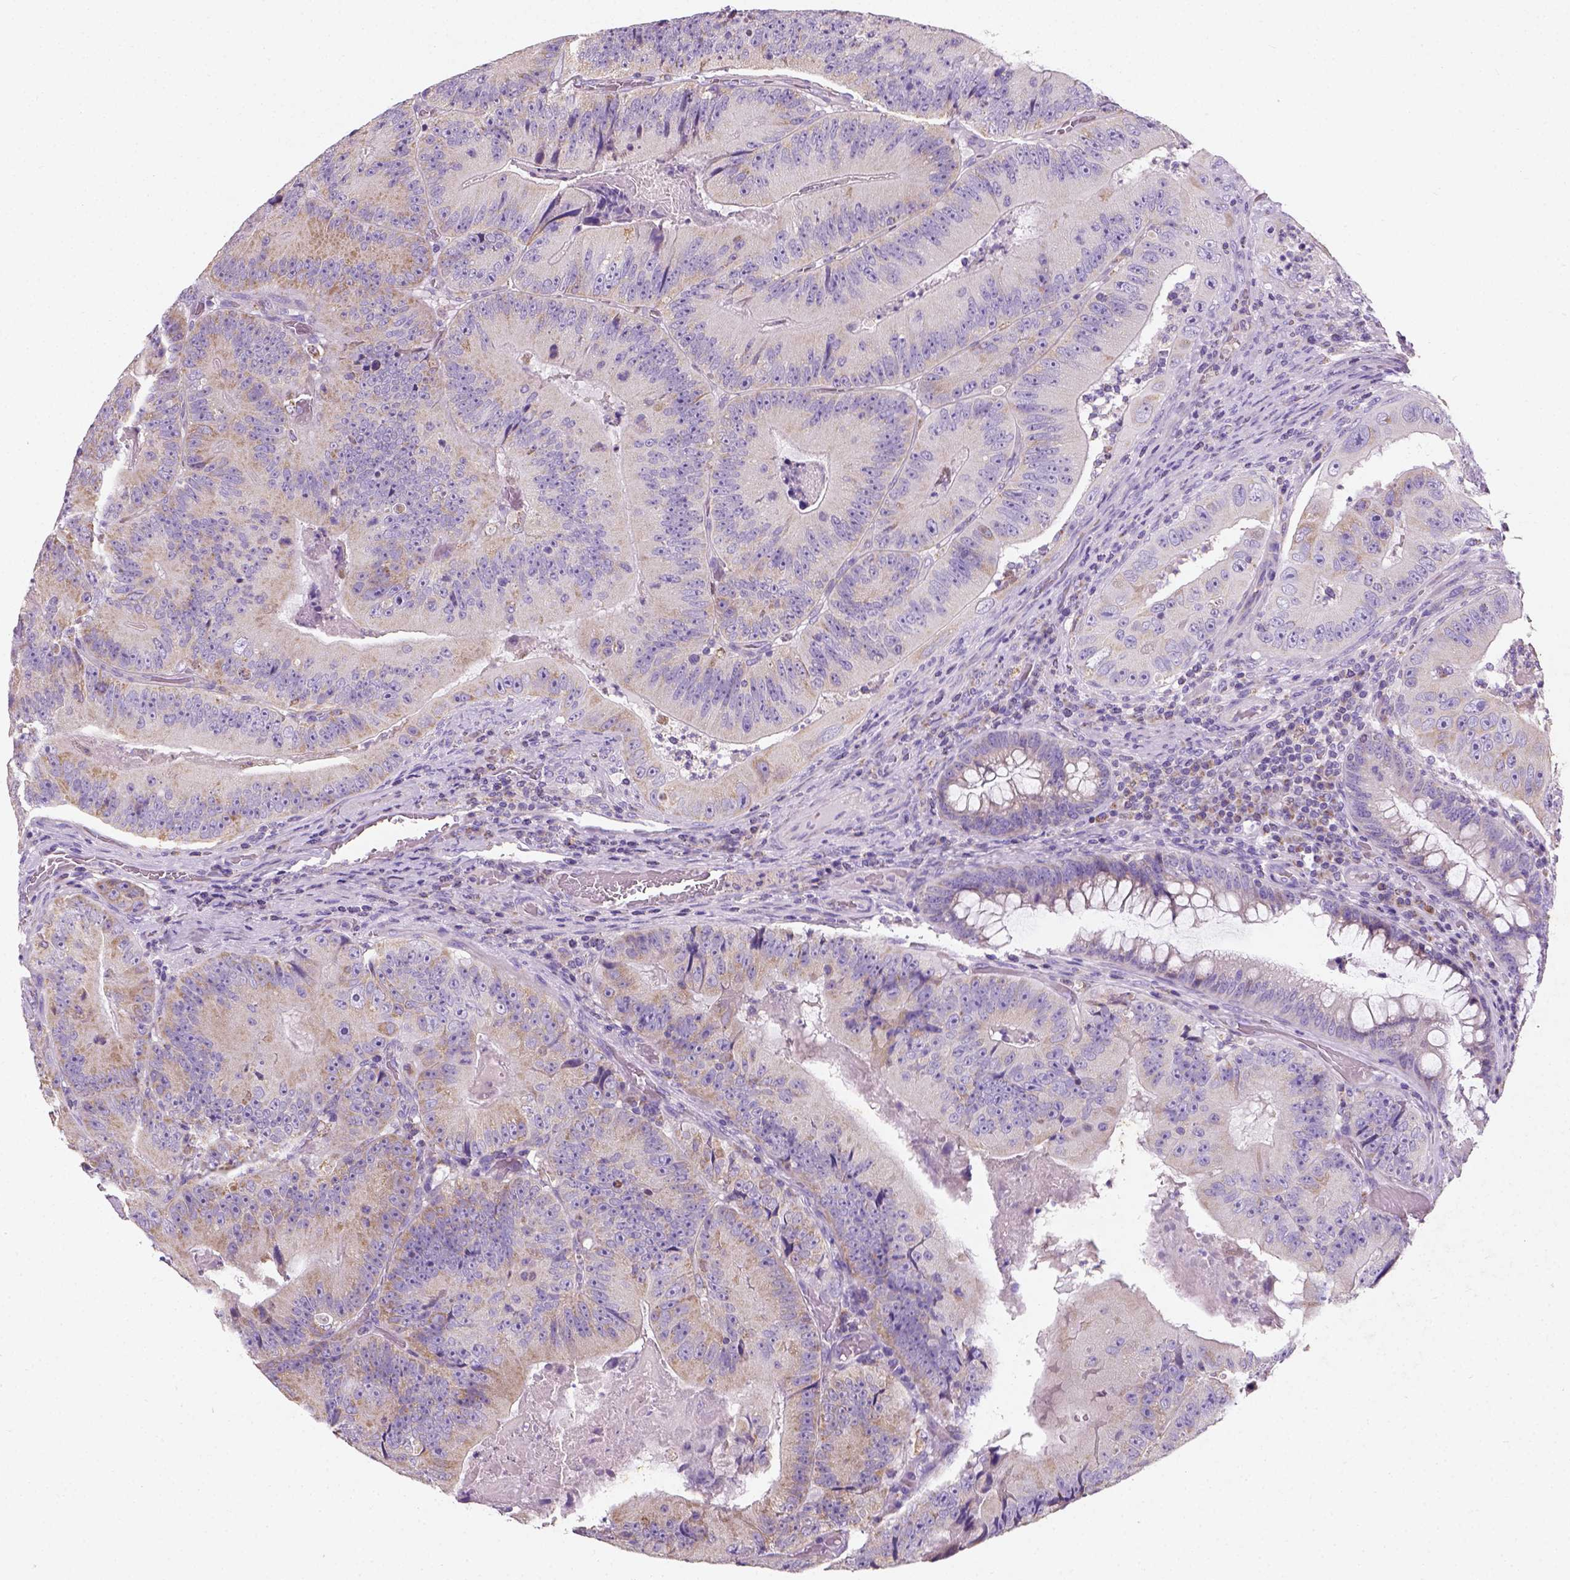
{"staining": {"intensity": "weak", "quantity": "<25%", "location": "cytoplasmic/membranous"}, "tissue": "colorectal cancer", "cell_type": "Tumor cells", "image_type": "cancer", "snomed": [{"axis": "morphology", "description": "Adenocarcinoma, NOS"}, {"axis": "topography", "description": "Colon"}], "caption": "This photomicrograph is of colorectal cancer (adenocarcinoma) stained with IHC to label a protein in brown with the nuclei are counter-stained blue. There is no expression in tumor cells.", "gene": "CHODL", "patient": {"sex": "female", "age": 86}}